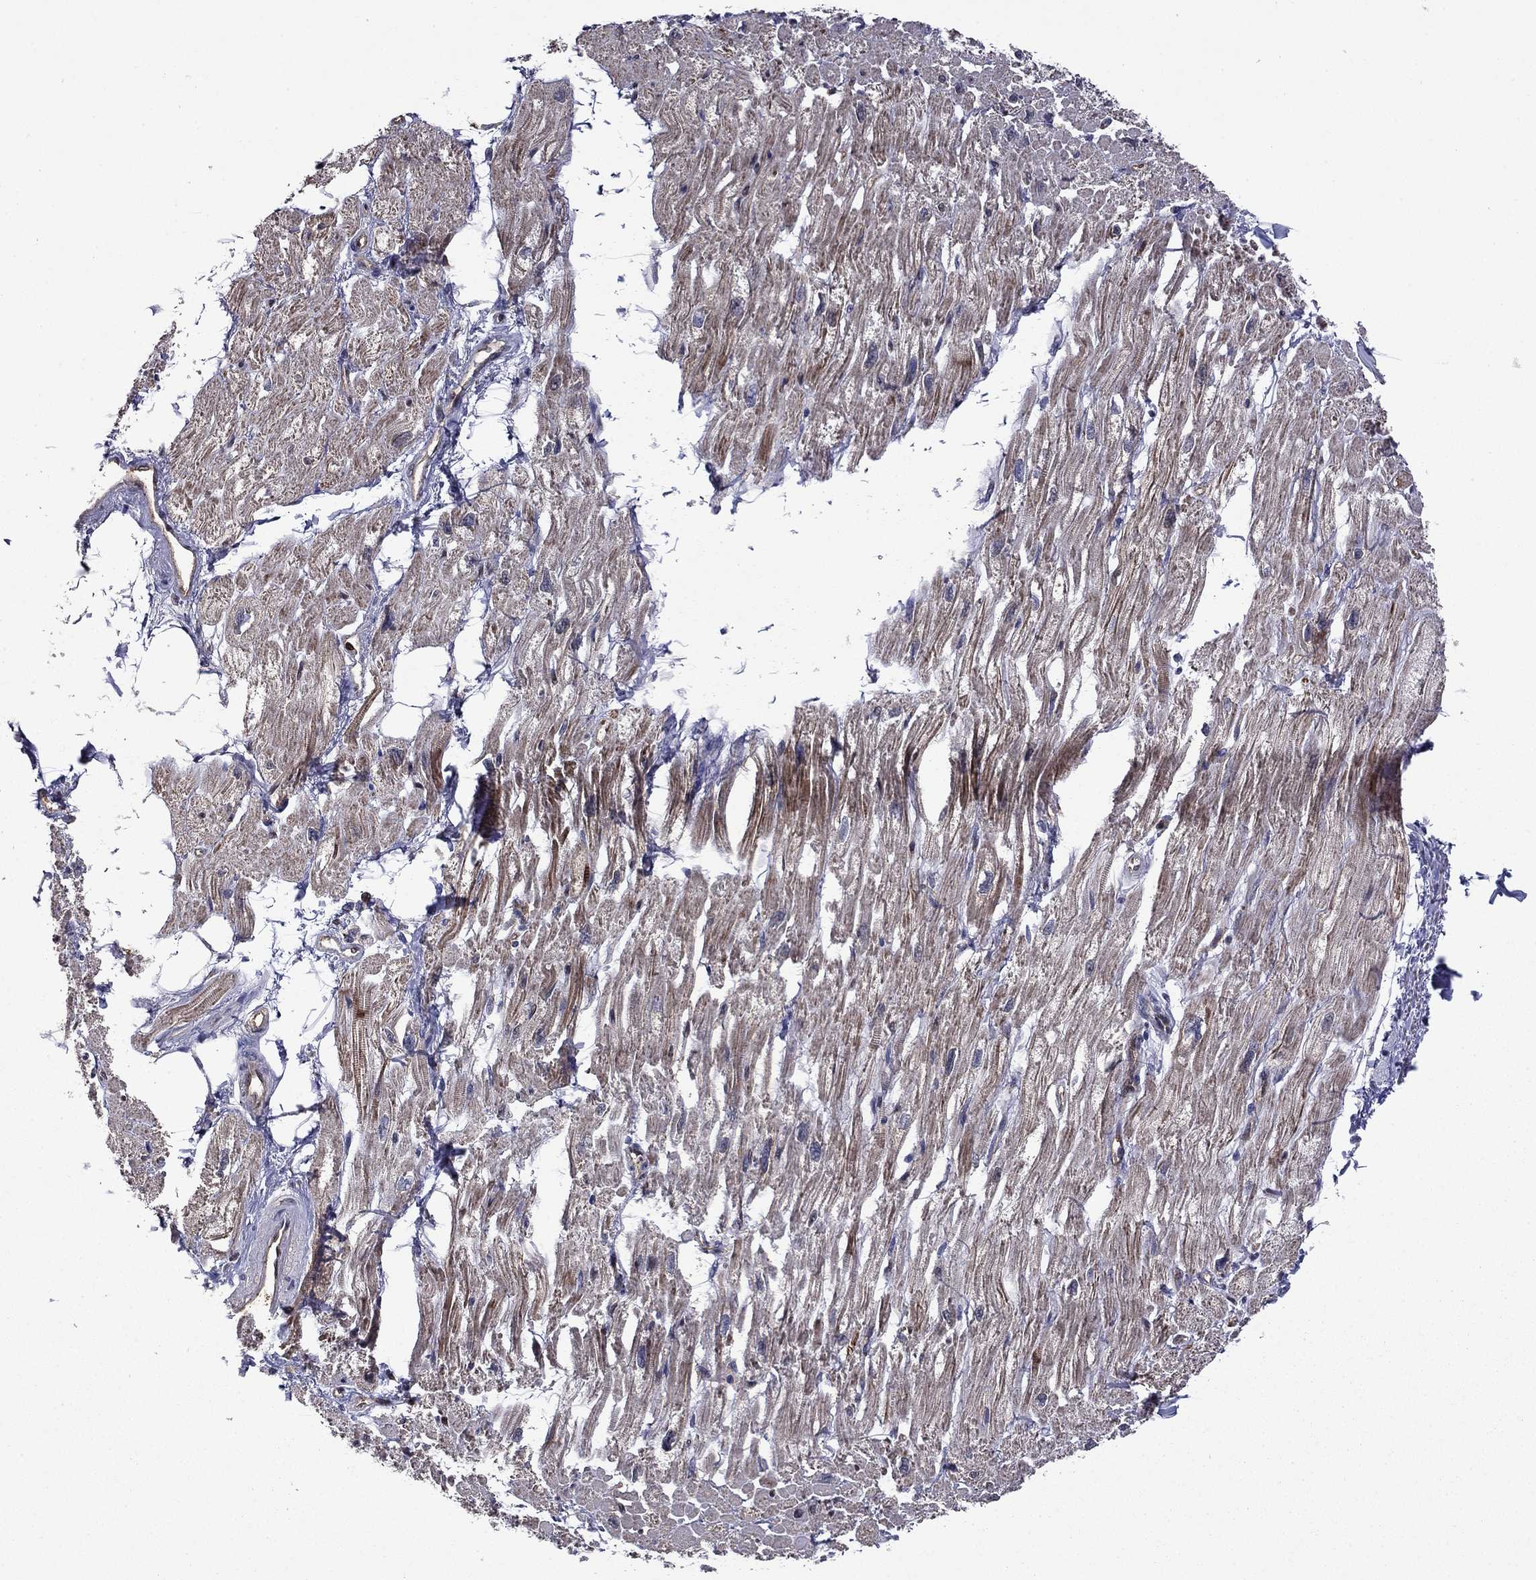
{"staining": {"intensity": "moderate", "quantity": "25%-75%", "location": "cytoplasmic/membranous"}, "tissue": "heart muscle", "cell_type": "Cardiomyocytes", "image_type": "normal", "snomed": [{"axis": "morphology", "description": "Normal tissue, NOS"}, {"axis": "topography", "description": "Heart"}], "caption": "Heart muscle stained with IHC shows moderate cytoplasmic/membranous staining in approximately 25%-75% of cardiomyocytes. (Brightfield microscopy of DAB IHC at high magnification).", "gene": "APPBP2", "patient": {"sex": "male", "age": 66}}